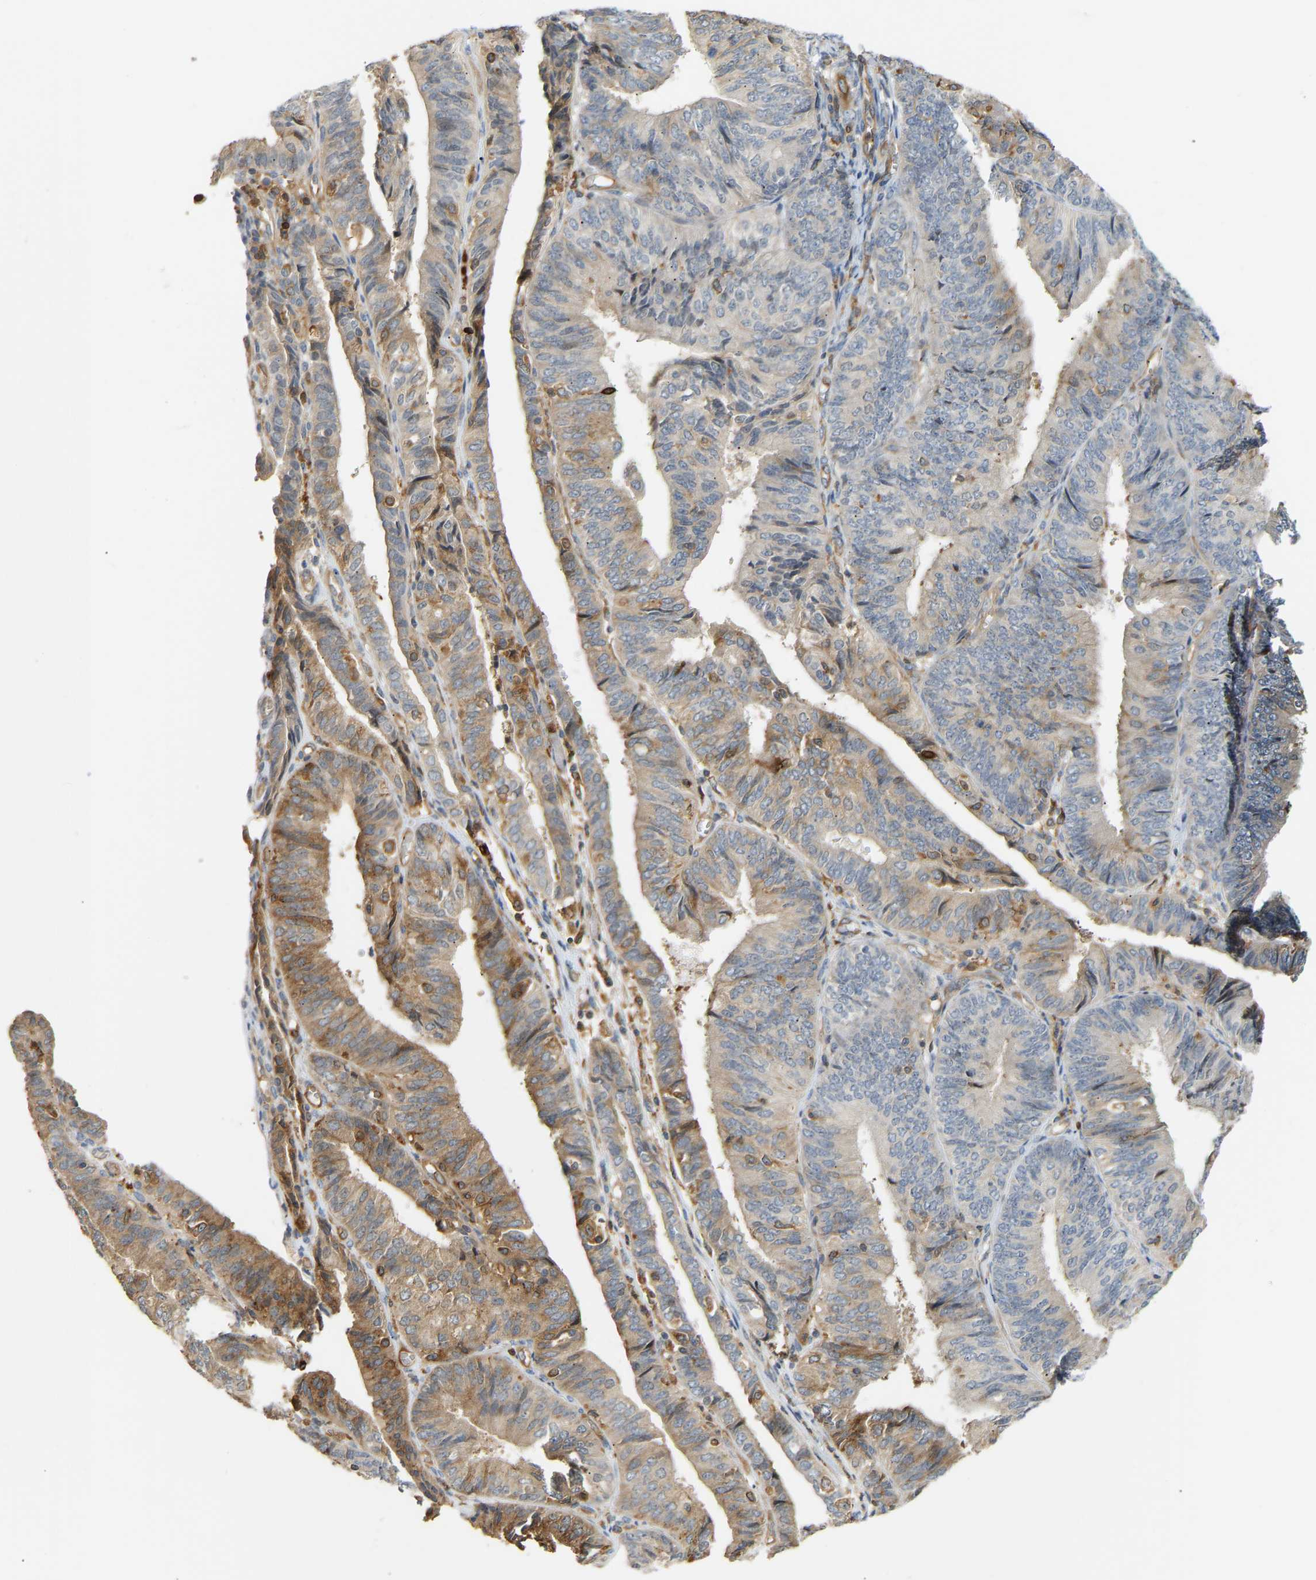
{"staining": {"intensity": "moderate", "quantity": "25%-75%", "location": "cytoplasmic/membranous"}, "tissue": "endometrial cancer", "cell_type": "Tumor cells", "image_type": "cancer", "snomed": [{"axis": "morphology", "description": "Adenocarcinoma, NOS"}, {"axis": "topography", "description": "Endometrium"}], "caption": "Tumor cells show medium levels of moderate cytoplasmic/membranous expression in about 25%-75% of cells in adenocarcinoma (endometrial). Ihc stains the protein of interest in brown and the nuclei are stained blue.", "gene": "PLCG2", "patient": {"sex": "female", "age": 58}}